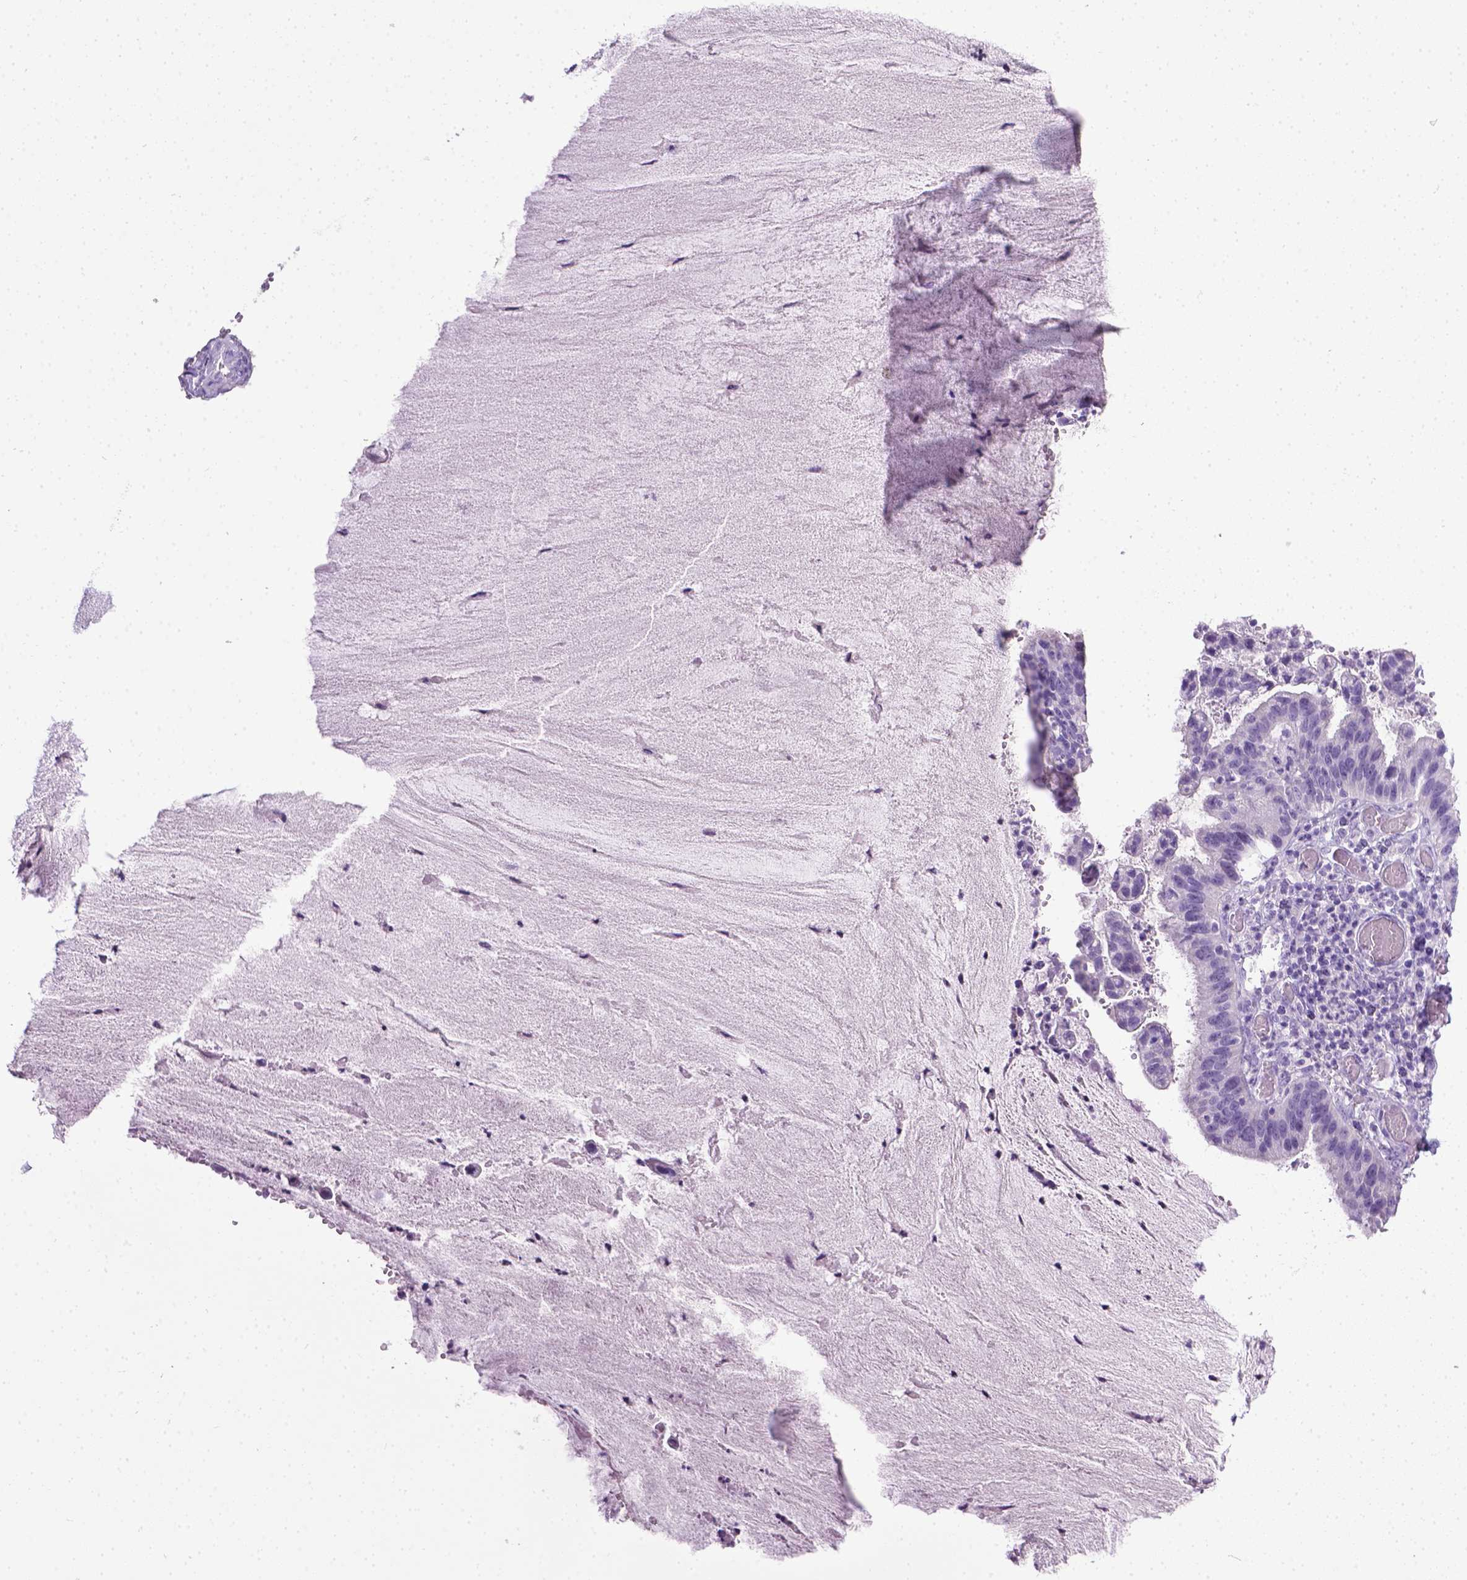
{"staining": {"intensity": "negative", "quantity": "none", "location": "none"}, "tissue": "cervical cancer", "cell_type": "Tumor cells", "image_type": "cancer", "snomed": [{"axis": "morphology", "description": "Adenocarcinoma, NOS"}, {"axis": "topography", "description": "Cervix"}], "caption": "High magnification brightfield microscopy of adenocarcinoma (cervical) stained with DAB (brown) and counterstained with hematoxylin (blue): tumor cells show no significant staining.", "gene": "LELP1", "patient": {"sex": "female", "age": 34}}